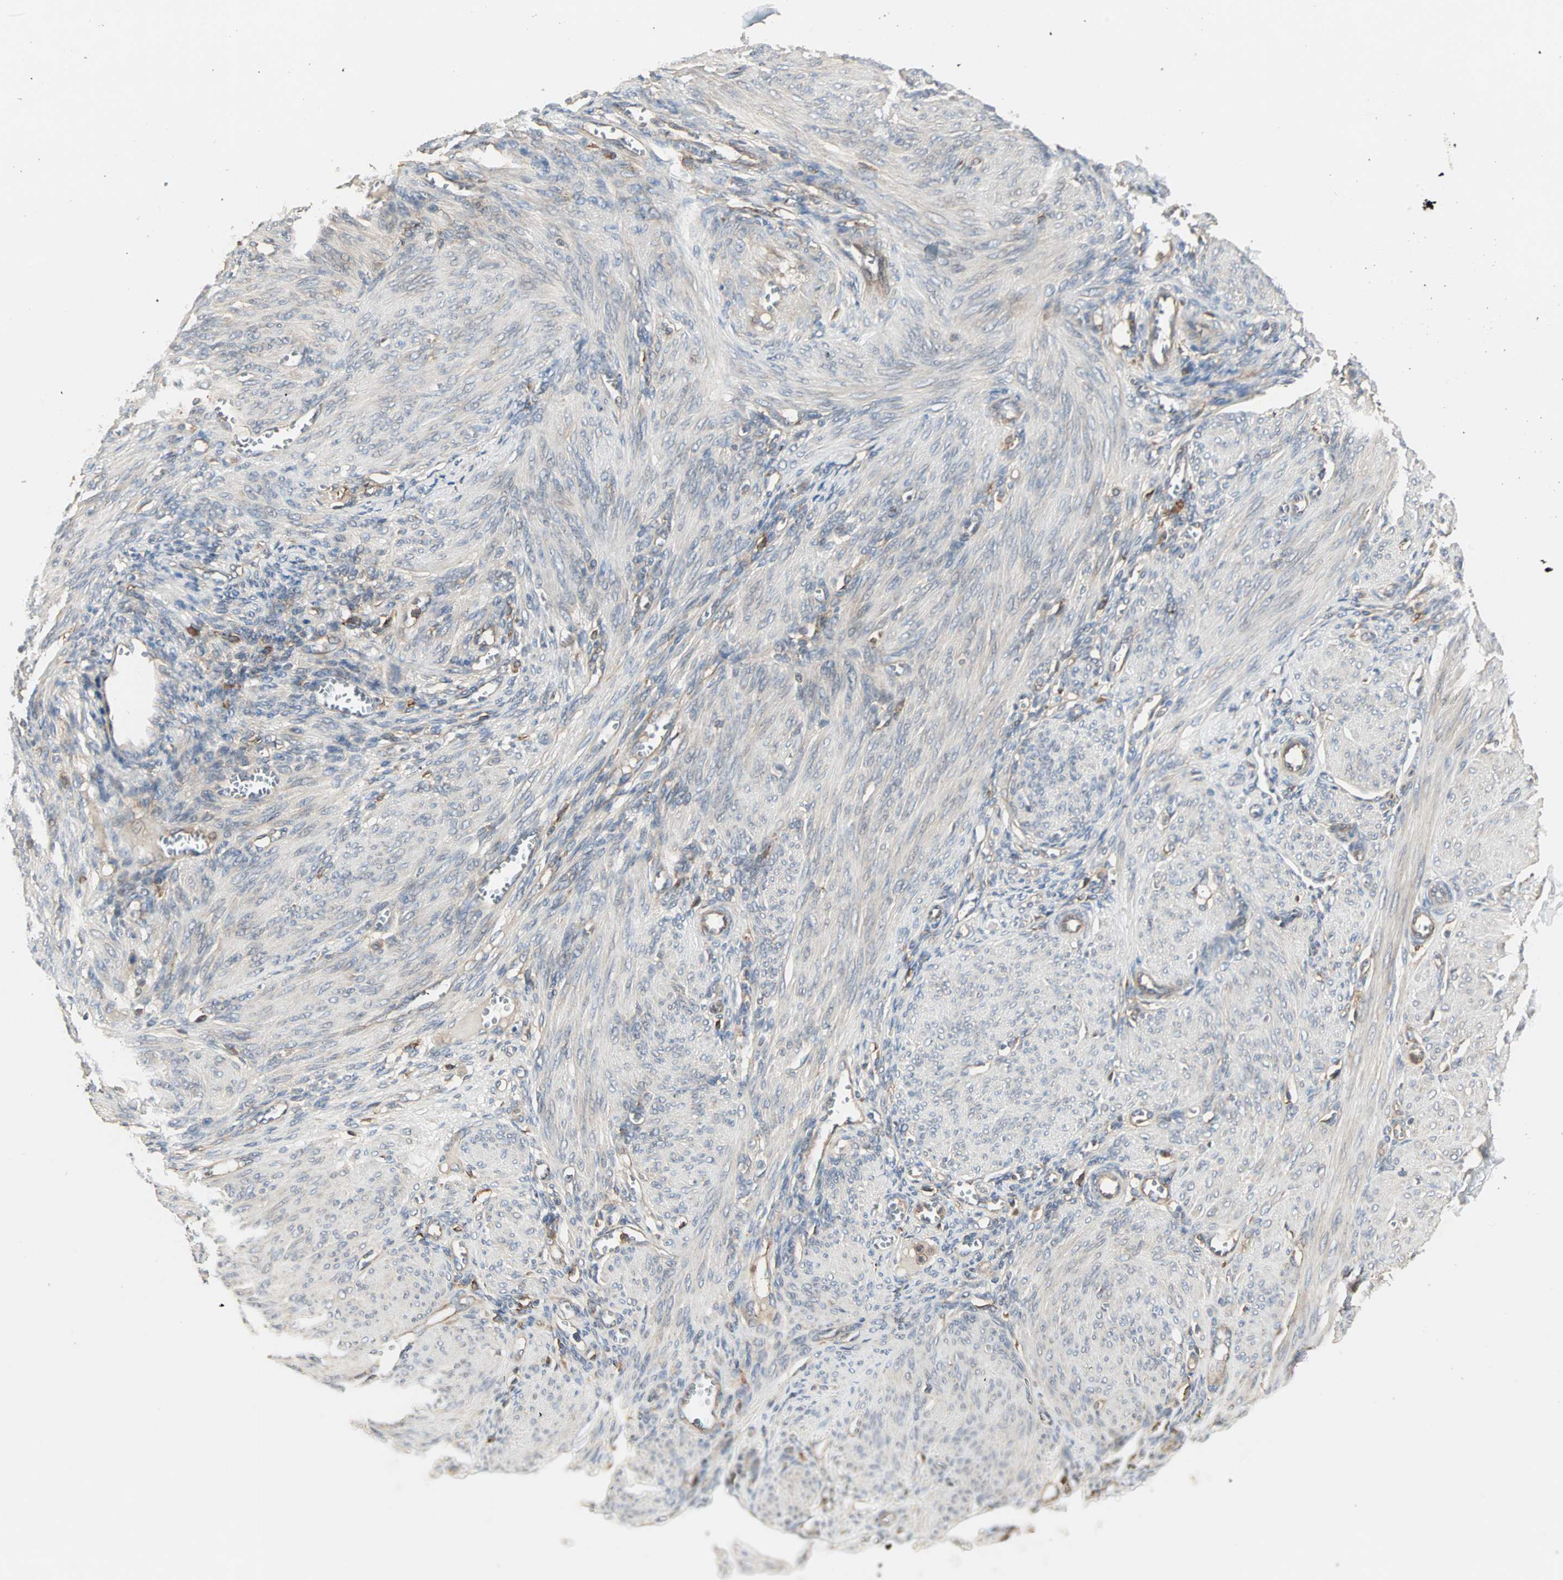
{"staining": {"intensity": "moderate", "quantity": ">75%", "location": "cytoplasmic/membranous"}, "tissue": "endometrium", "cell_type": "Glandular cells", "image_type": "normal", "snomed": [{"axis": "morphology", "description": "Normal tissue, NOS"}, {"axis": "topography", "description": "Endometrium"}], "caption": "Immunohistochemistry photomicrograph of unremarkable endometrium: human endometrium stained using IHC exhibits medium levels of moderate protein expression localized specifically in the cytoplasmic/membranous of glandular cells, appearing as a cytoplasmic/membranous brown color.", "gene": "GNAI2", "patient": {"sex": "female", "age": 72}}